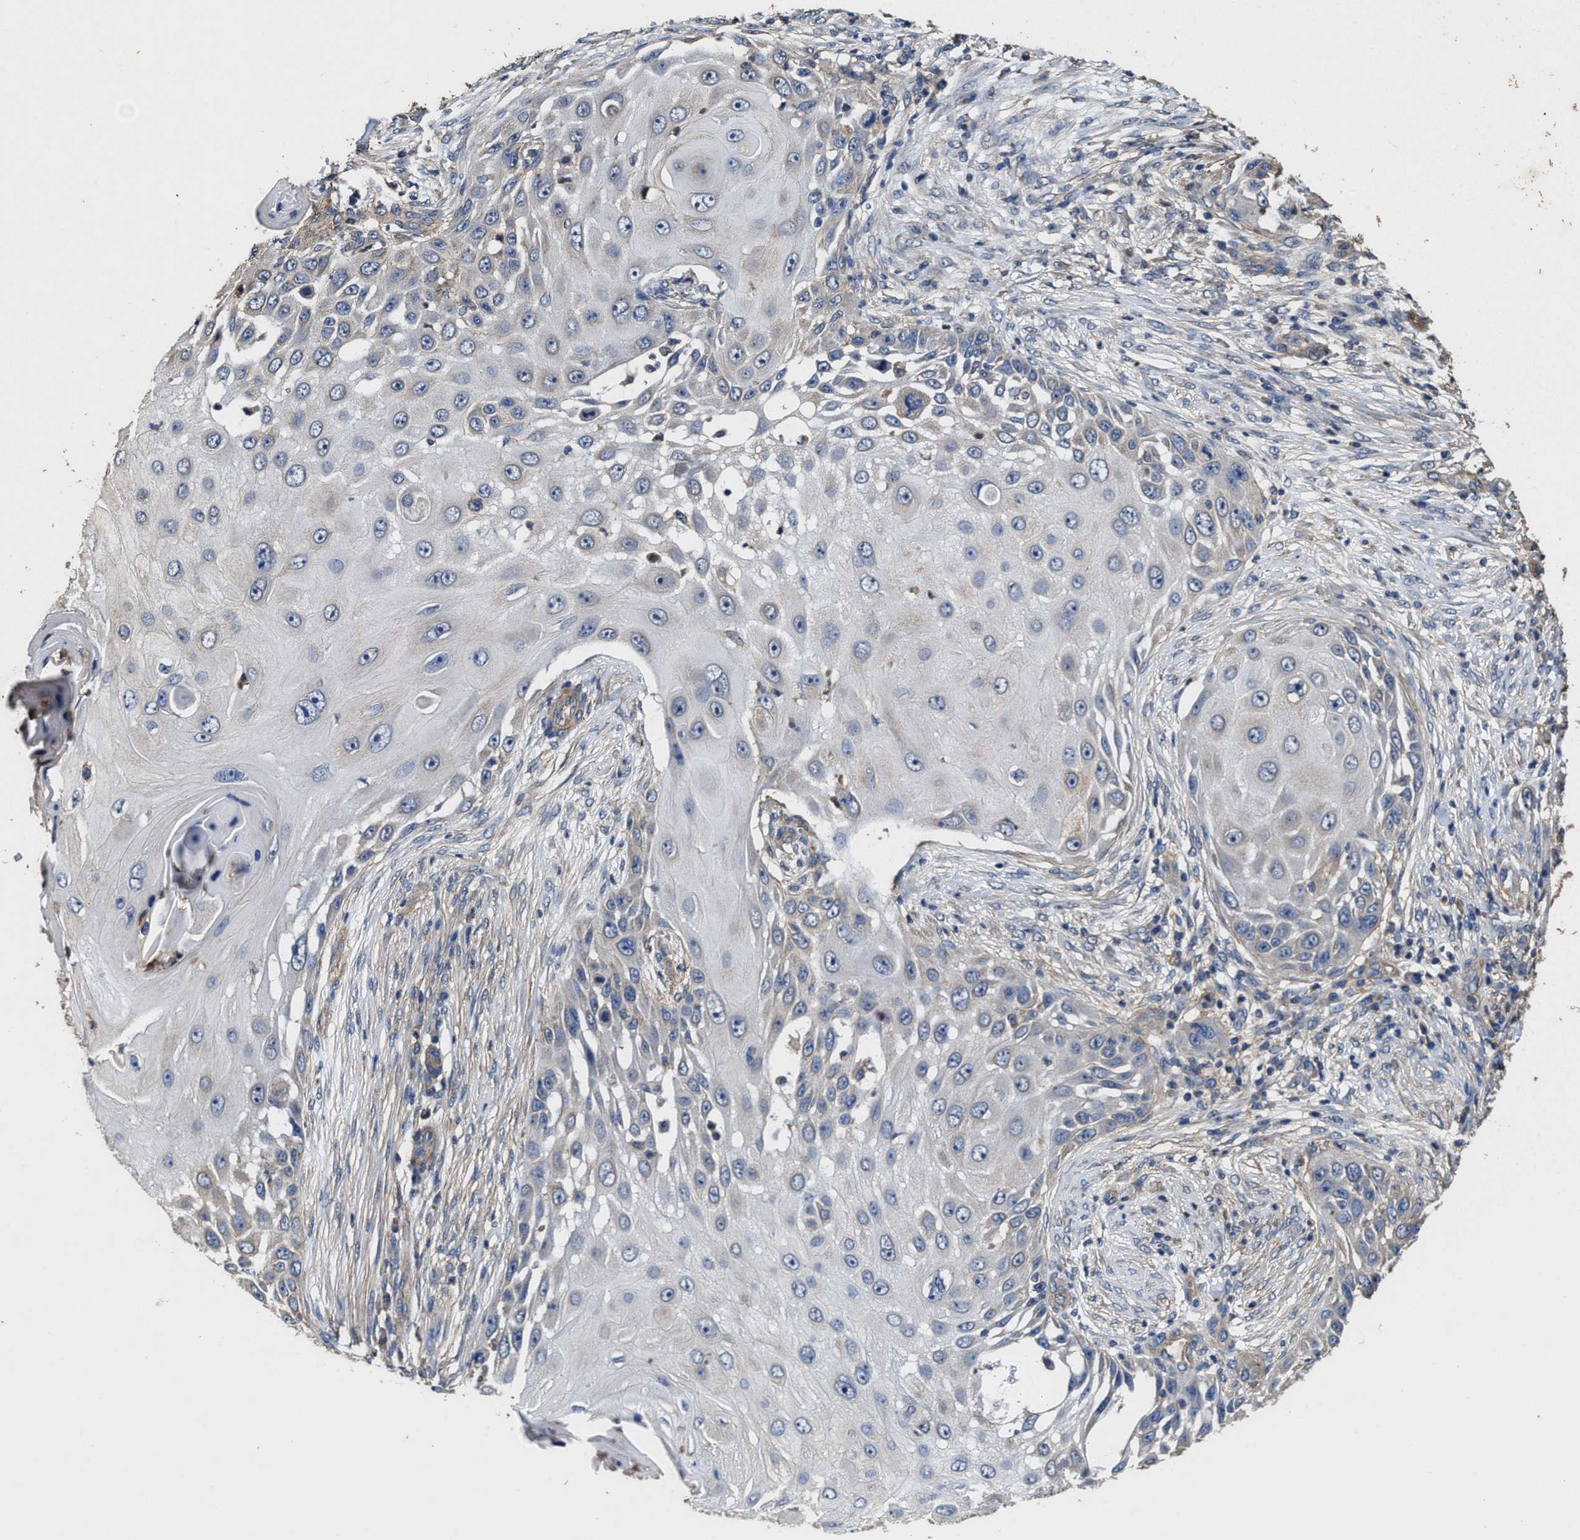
{"staining": {"intensity": "negative", "quantity": "none", "location": "none"}, "tissue": "skin cancer", "cell_type": "Tumor cells", "image_type": "cancer", "snomed": [{"axis": "morphology", "description": "Squamous cell carcinoma, NOS"}, {"axis": "topography", "description": "Skin"}], "caption": "The histopathology image displays no staining of tumor cells in squamous cell carcinoma (skin).", "gene": "SFXN4", "patient": {"sex": "female", "age": 44}}